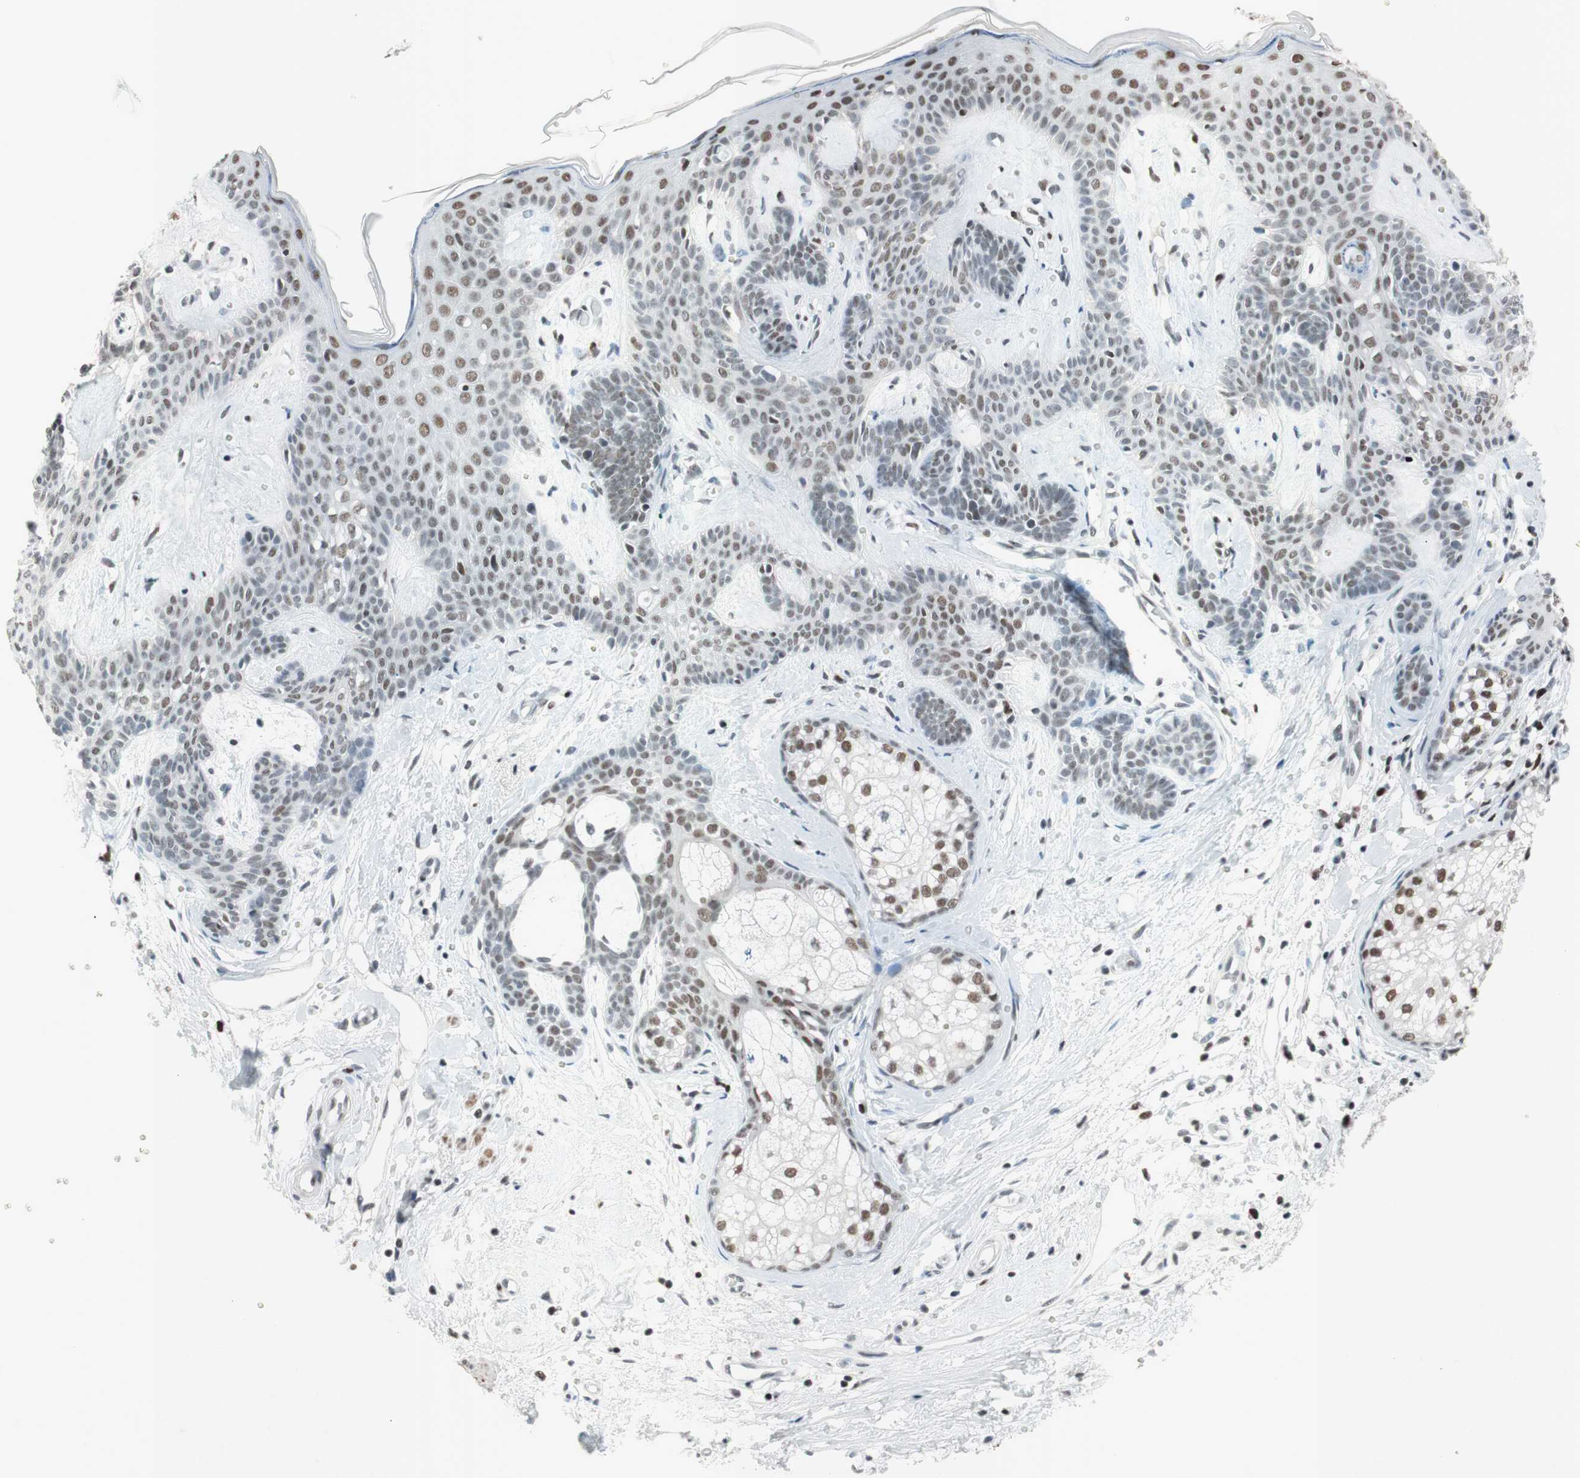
{"staining": {"intensity": "moderate", "quantity": "25%-75%", "location": "nuclear"}, "tissue": "skin cancer", "cell_type": "Tumor cells", "image_type": "cancer", "snomed": [{"axis": "morphology", "description": "Developmental malformation"}, {"axis": "morphology", "description": "Basal cell carcinoma"}, {"axis": "topography", "description": "Skin"}], "caption": "Skin cancer stained for a protein (brown) exhibits moderate nuclear positive positivity in approximately 25%-75% of tumor cells.", "gene": "ARID1A", "patient": {"sex": "female", "age": 62}}